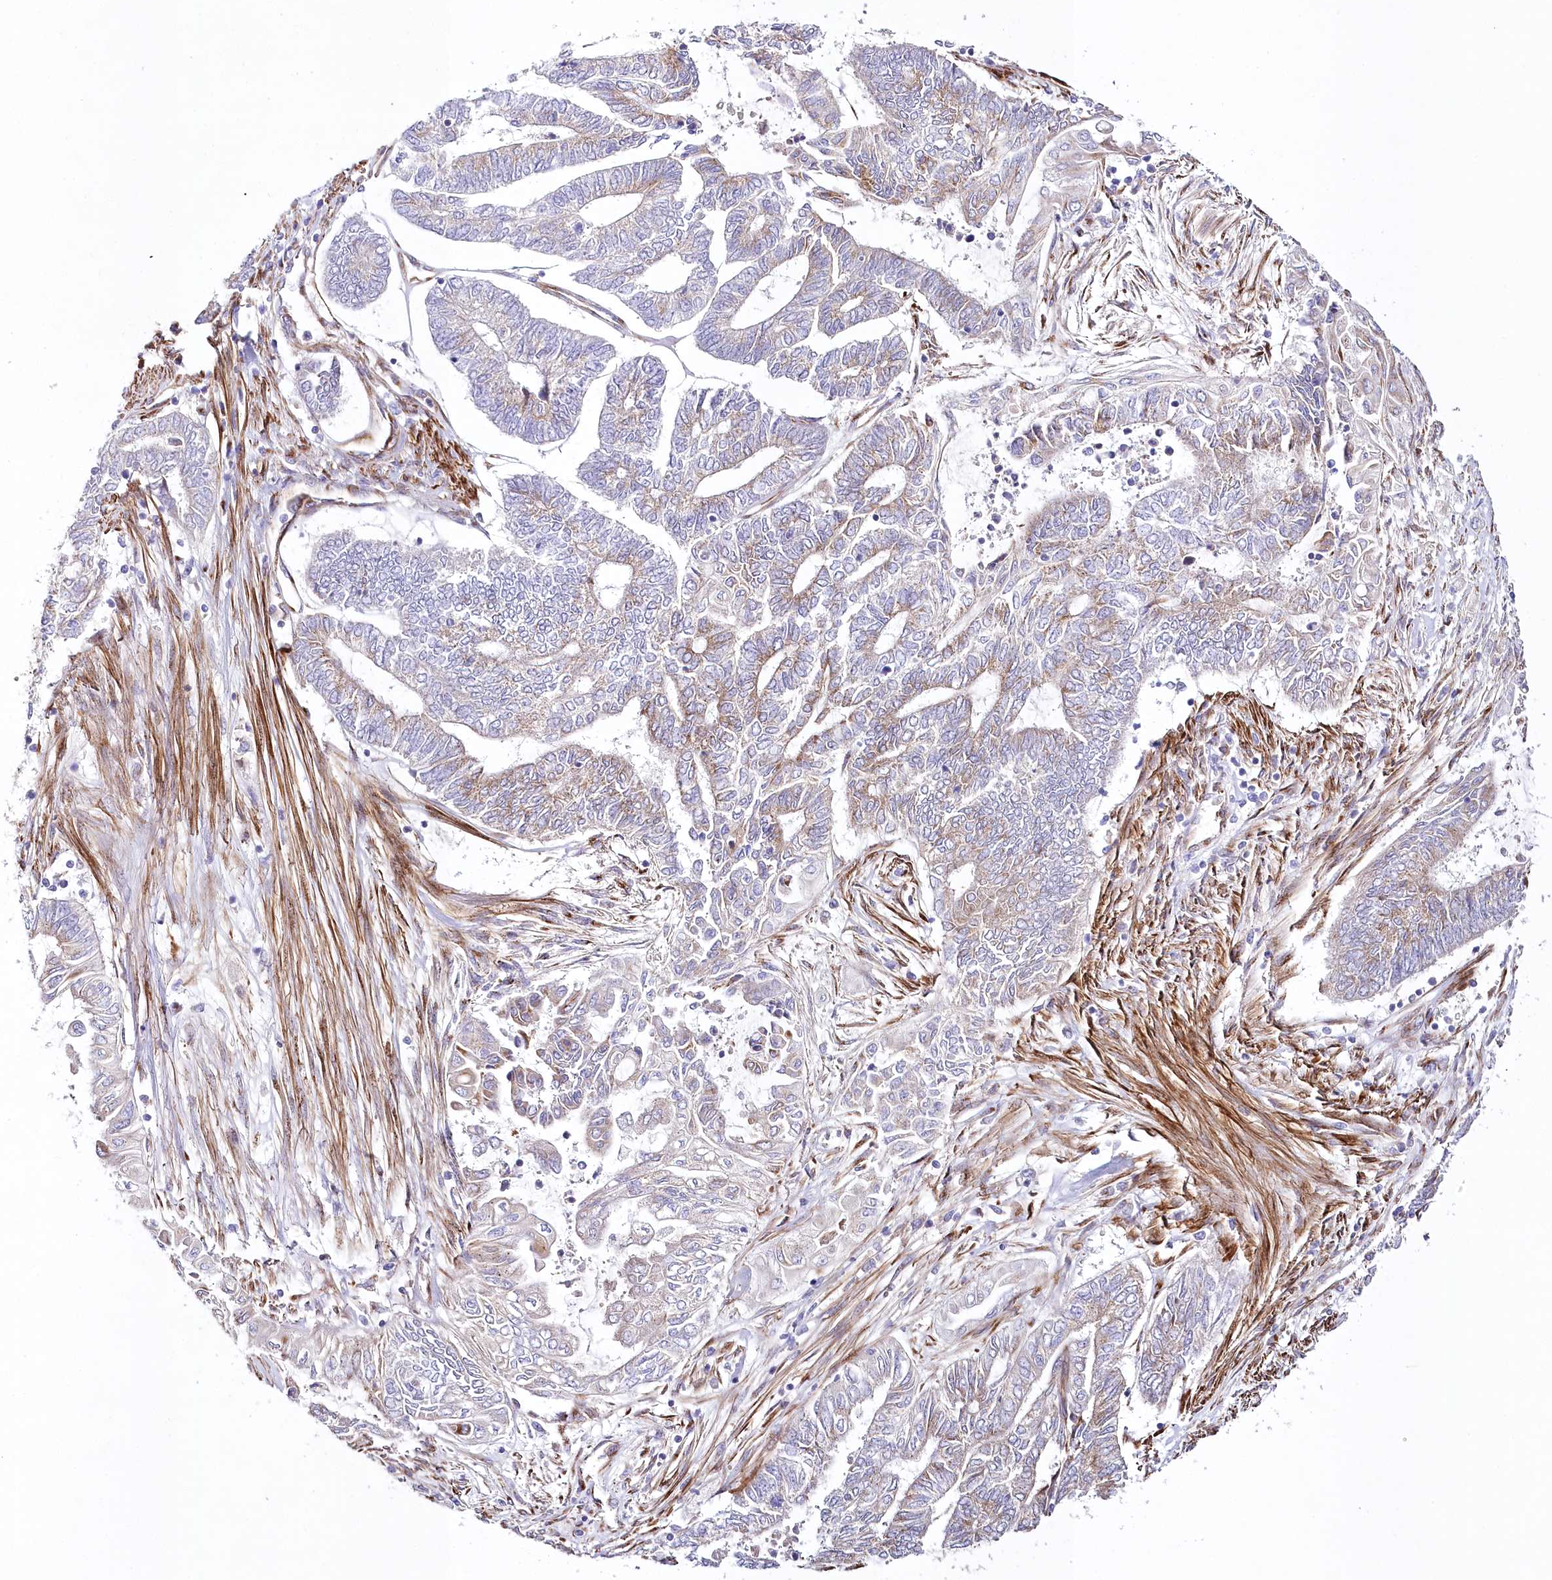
{"staining": {"intensity": "moderate", "quantity": "25%-75%", "location": "cytoplasmic/membranous"}, "tissue": "endometrial cancer", "cell_type": "Tumor cells", "image_type": "cancer", "snomed": [{"axis": "morphology", "description": "Adenocarcinoma, NOS"}, {"axis": "topography", "description": "Uterus"}, {"axis": "topography", "description": "Endometrium"}], "caption": "Endometrial cancer (adenocarcinoma) tissue exhibits moderate cytoplasmic/membranous expression in about 25%-75% of tumor cells Using DAB (brown) and hematoxylin (blue) stains, captured at high magnification using brightfield microscopy.", "gene": "ABRAXAS2", "patient": {"sex": "female", "age": 70}}